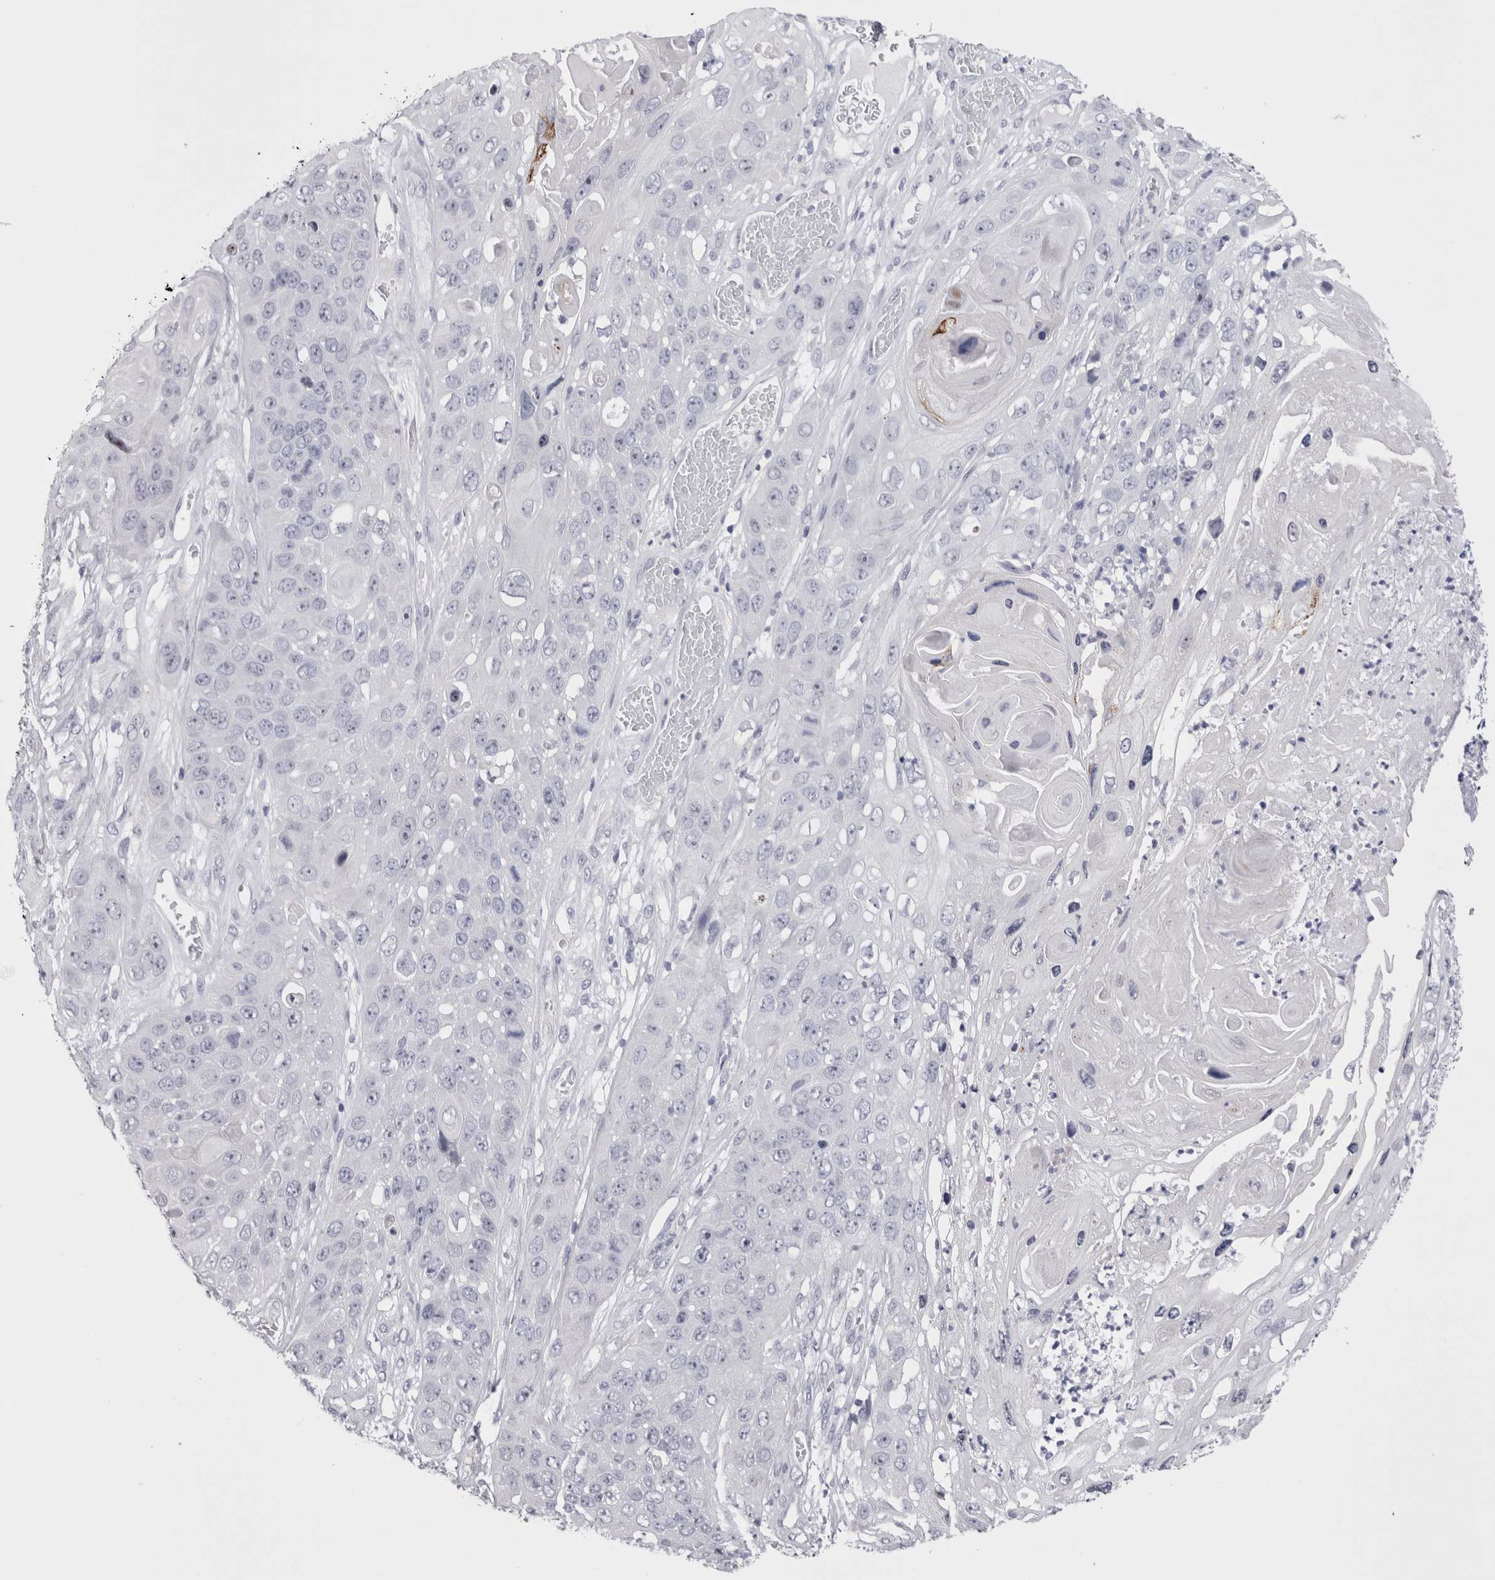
{"staining": {"intensity": "negative", "quantity": "none", "location": "none"}, "tissue": "skin cancer", "cell_type": "Tumor cells", "image_type": "cancer", "snomed": [{"axis": "morphology", "description": "Squamous cell carcinoma, NOS"}, {"axis": "topography", "description": "Skin"}], "caption": "Tumor cells show no significant protein staining in skin cancer. Nuclei are stained in blue.", "gene": "PWP2", "patient": {"sex": "male", "age": 55}}